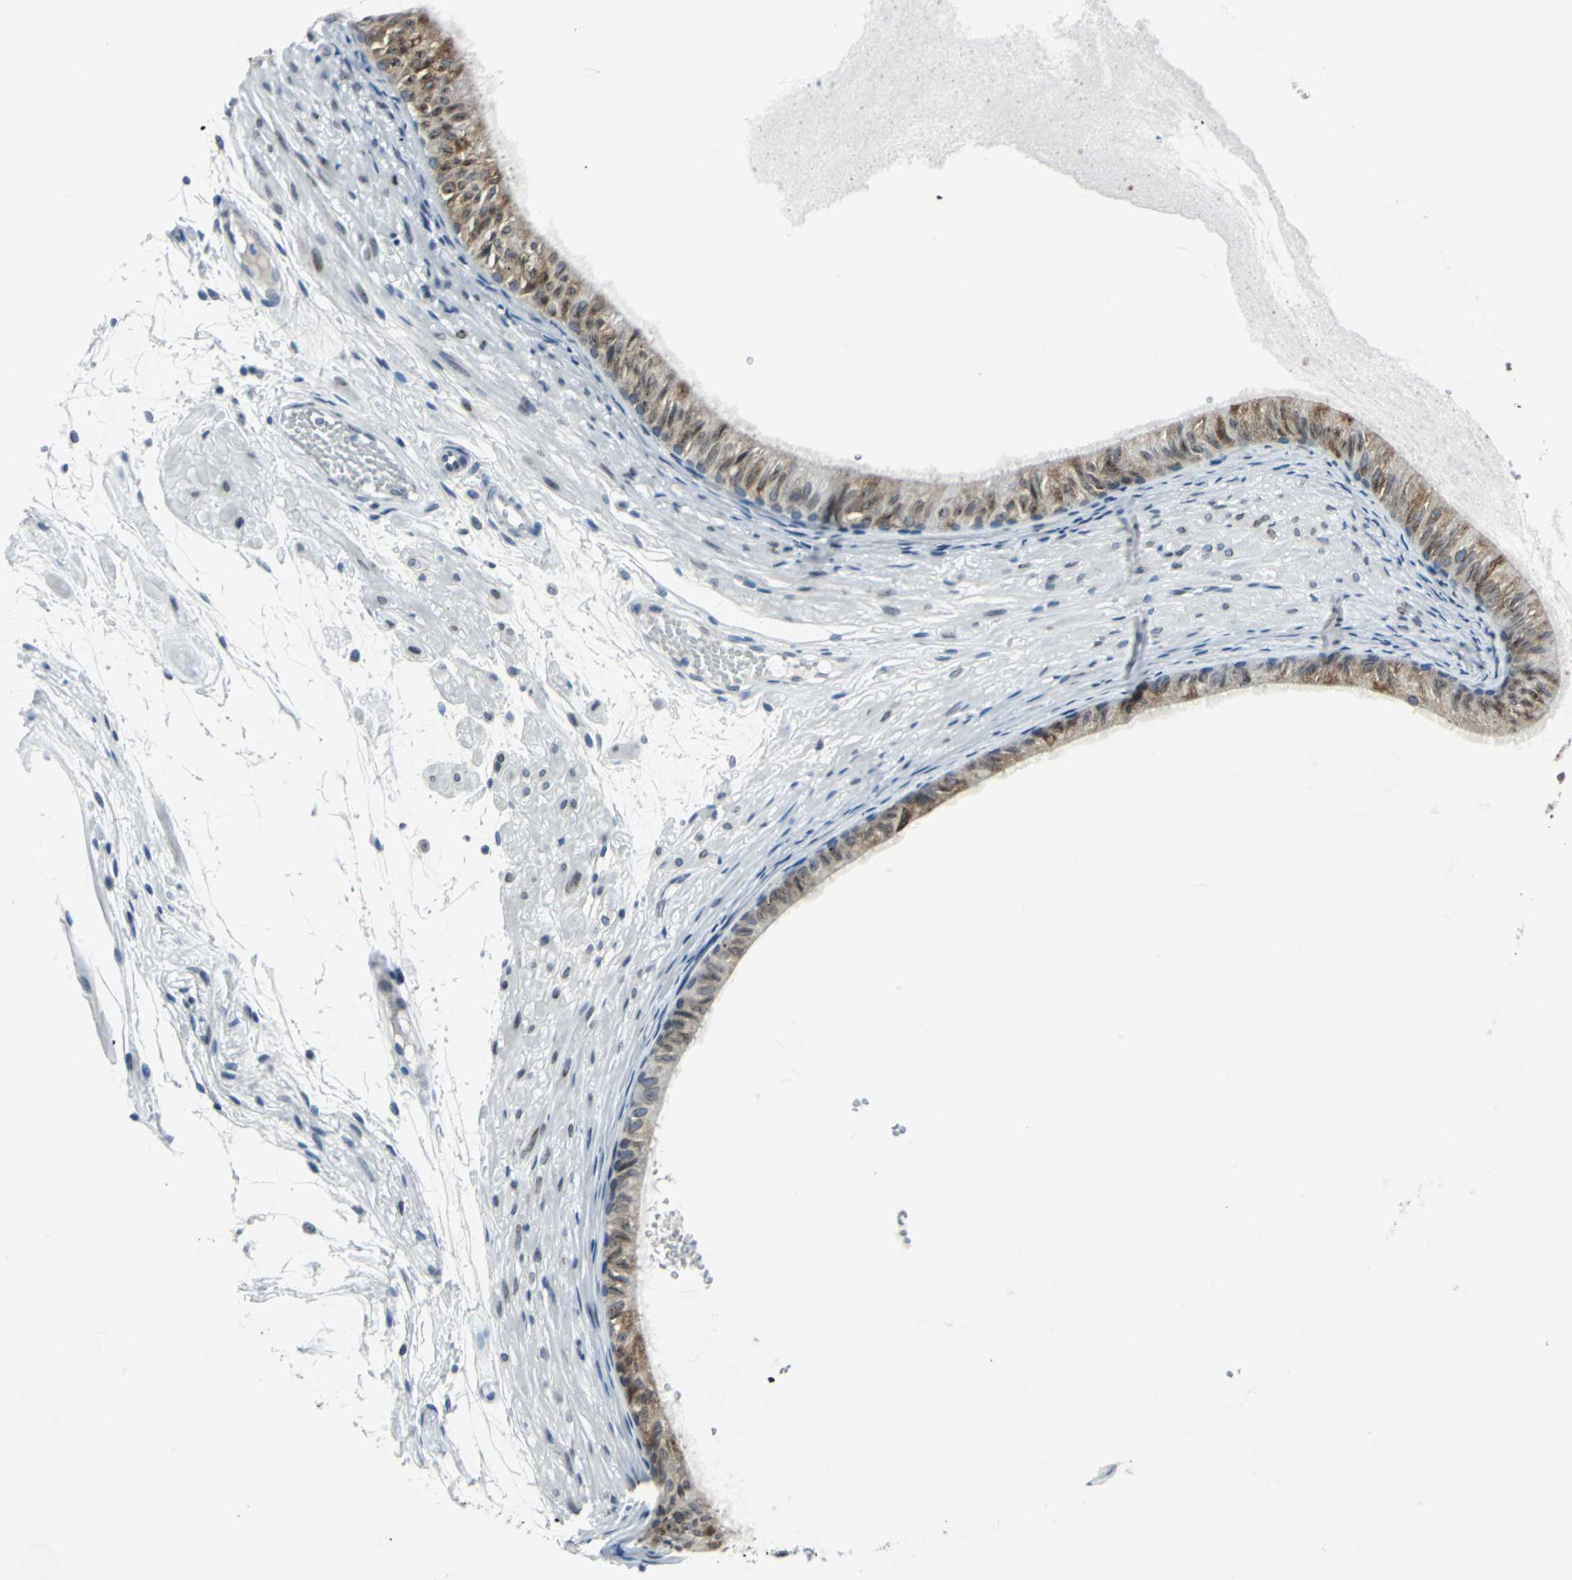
{"staining": {"intensity": "moderate", "quantity": ">75%", "location": "cytoplasmic/membranous,nuclear"}, "tissue": "epididymis", "cell_type": "Glandular cells", "image_type": "normal", "snomed": [{"axis": "morphology", "description": "Normal tissue, NOS"}, {"axis": "morphology", "description": "Atrophy, NOS"}, {"axis": "topography", "description": "Testis"}, {"axis": "topography", "description": "Epididymis"}], "caption": "Protein staining displays moderate cytoplasmic/membranous,nuclear staining in about >75% of glandular cells in normal epididymis.", "gene": "SNUPN", "patient": {"sex": "male", "age": 18}}